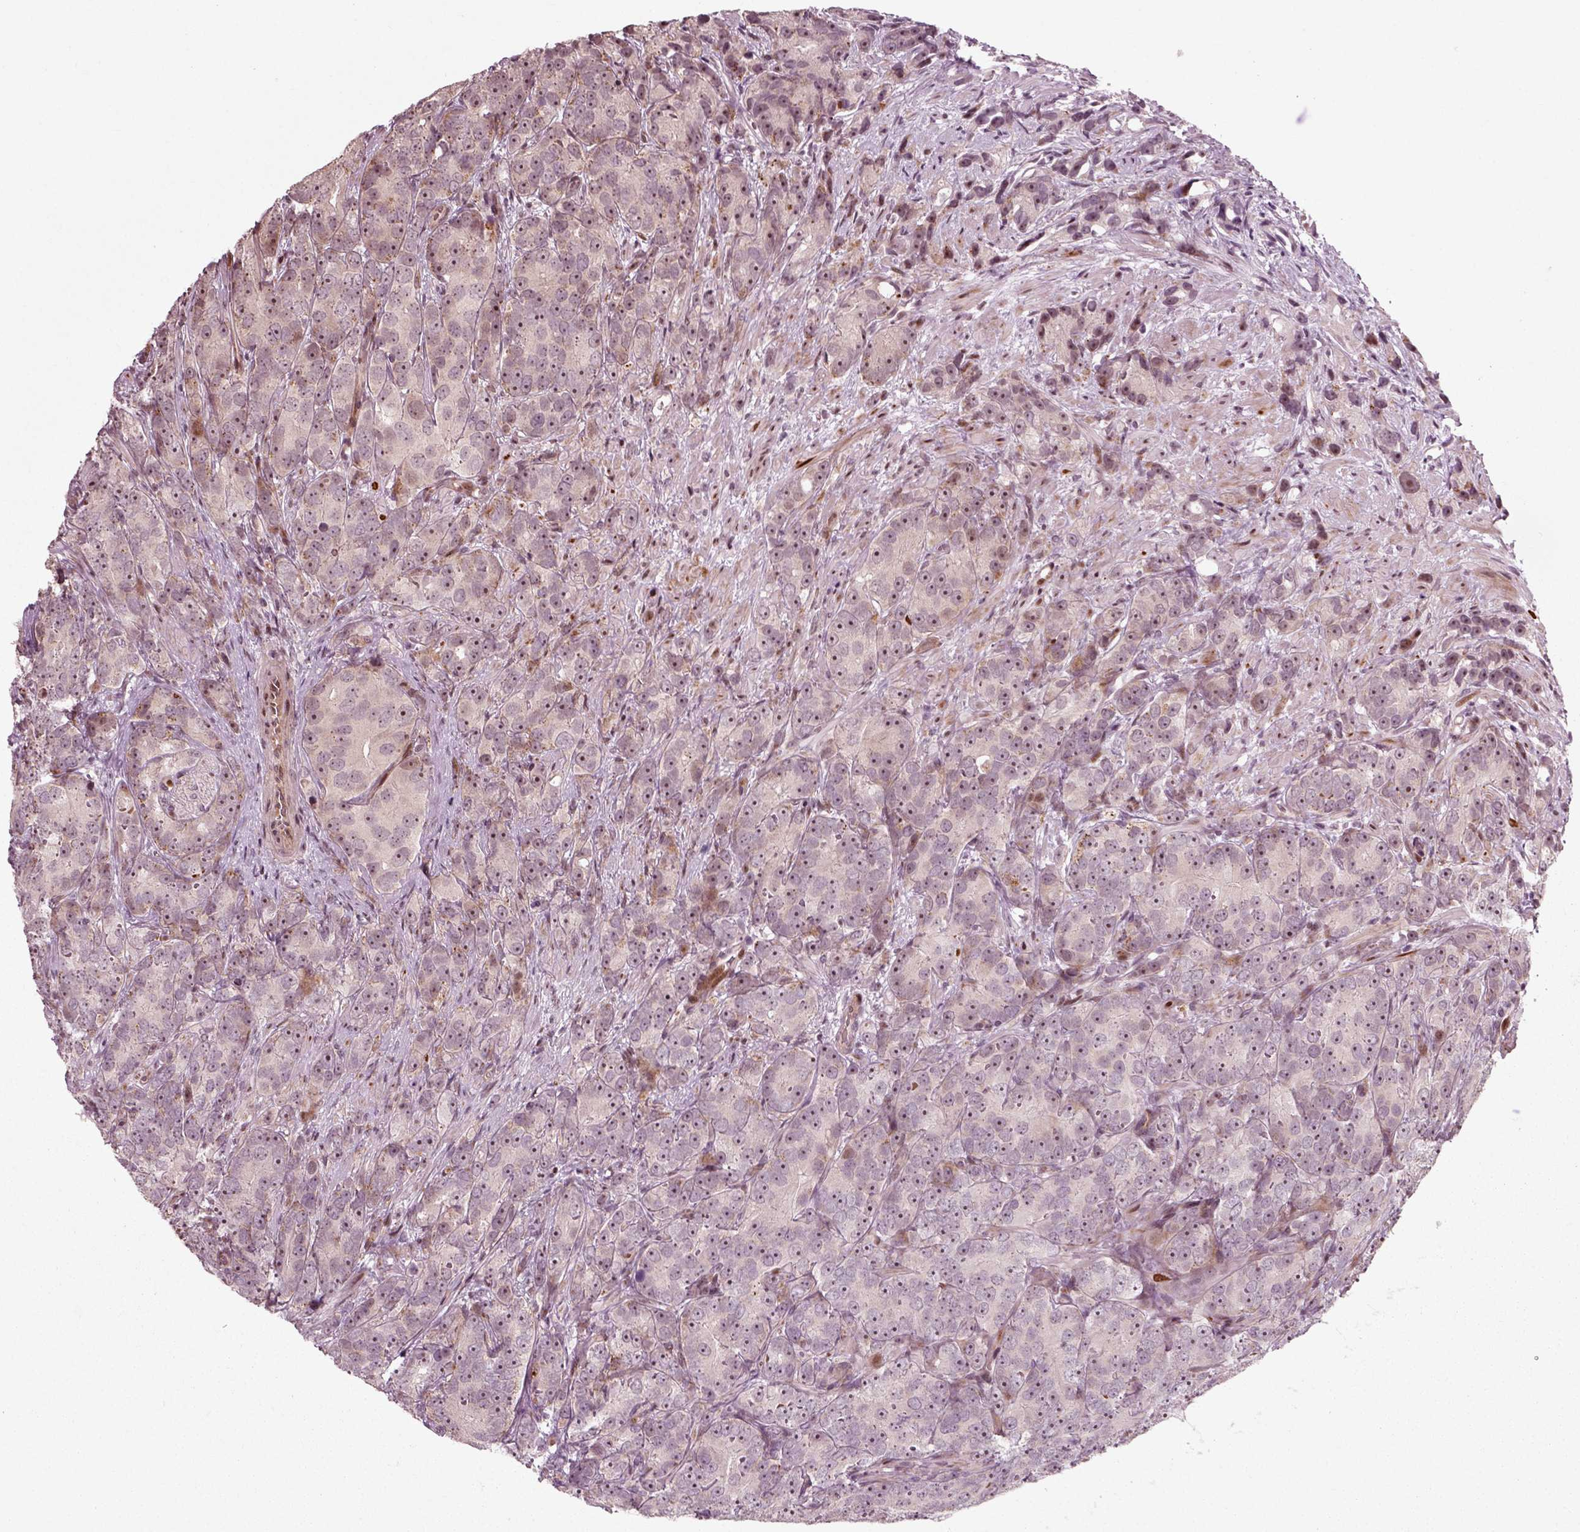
{"staining": {"intensity": "weak", "quantity": "25%-75%", "location": "nuclear"}, "tissue": "prostate cancer", "cell_type": "Tumor cells", "image_type": "cancer", "snomed": [{"axis": "morphology", "description": "Adenocarcinoma, High grade"}, {"axis": "topography", "description": "Prostate"}], "caption": "High-power microscopy captured an immunohistochemistry histopathology image of high-grade adenocarcinoma (prostate), revealing weak nuclear positivity in about 25%-75% of tumor cells. (IHC, brightfield microscopy, high magnification).", "gene": "CDC14A", "patient": {"sex": "male", "age": 90}}